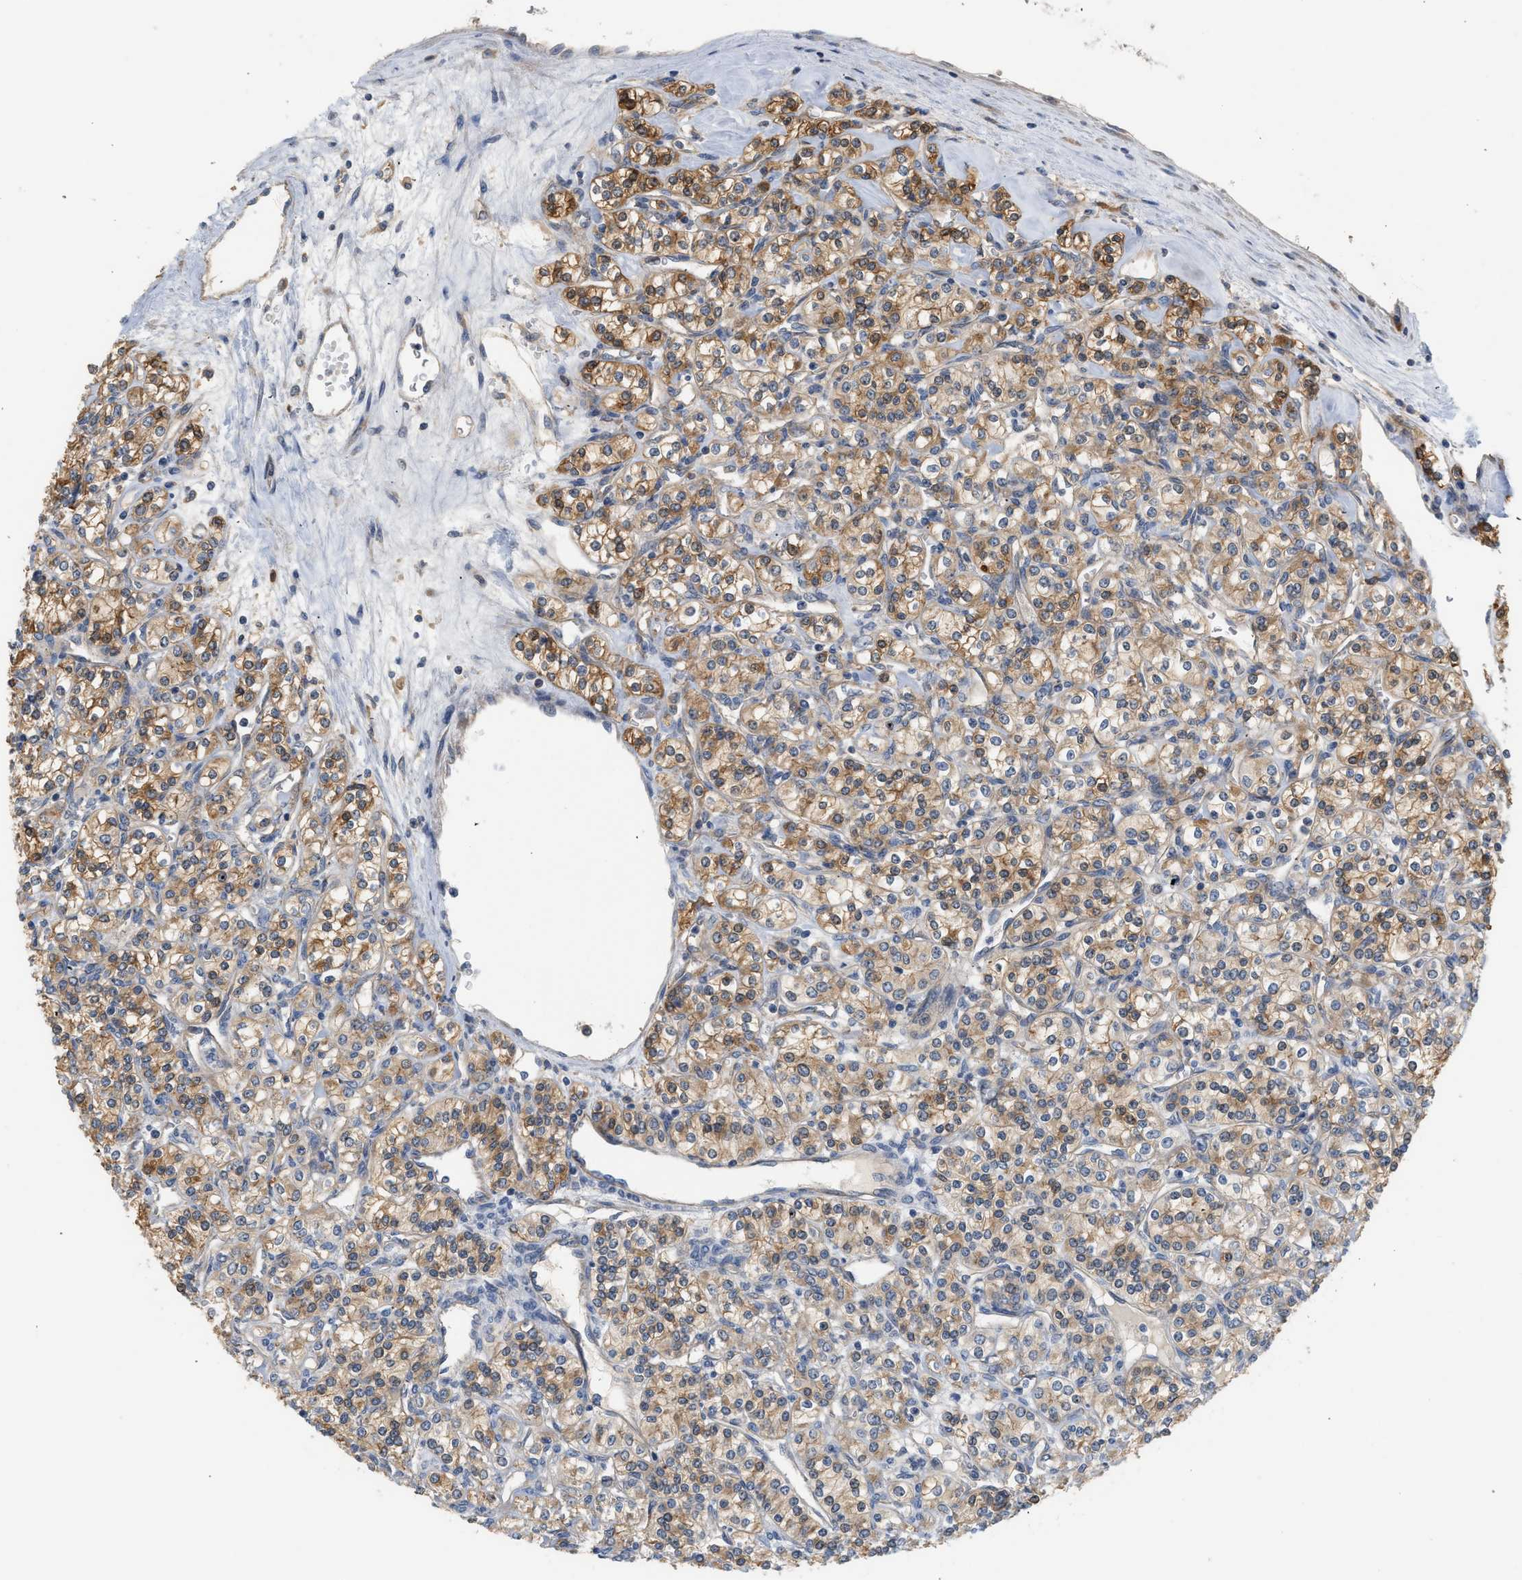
{"staining": {"intensity": "moderate", "quantity": "25%-75%", "location": "cytoplasmic/membranous"}, "tissue": "renal cancer", "cell_type": "Tumor cells", "image_type": "cancer", "snomed": [{"axis": "morphology", "description": "Adenocarcinoma, NOS"}, {"axis": "topography", "description": "Kidney"}], "caption": "A brown stain shows moderate cytoplasmic/membranous staining of a protein in renal cancer tumor cells.", "gene": "CTXN1", "patient": {"sex": "male", "age": 77}}